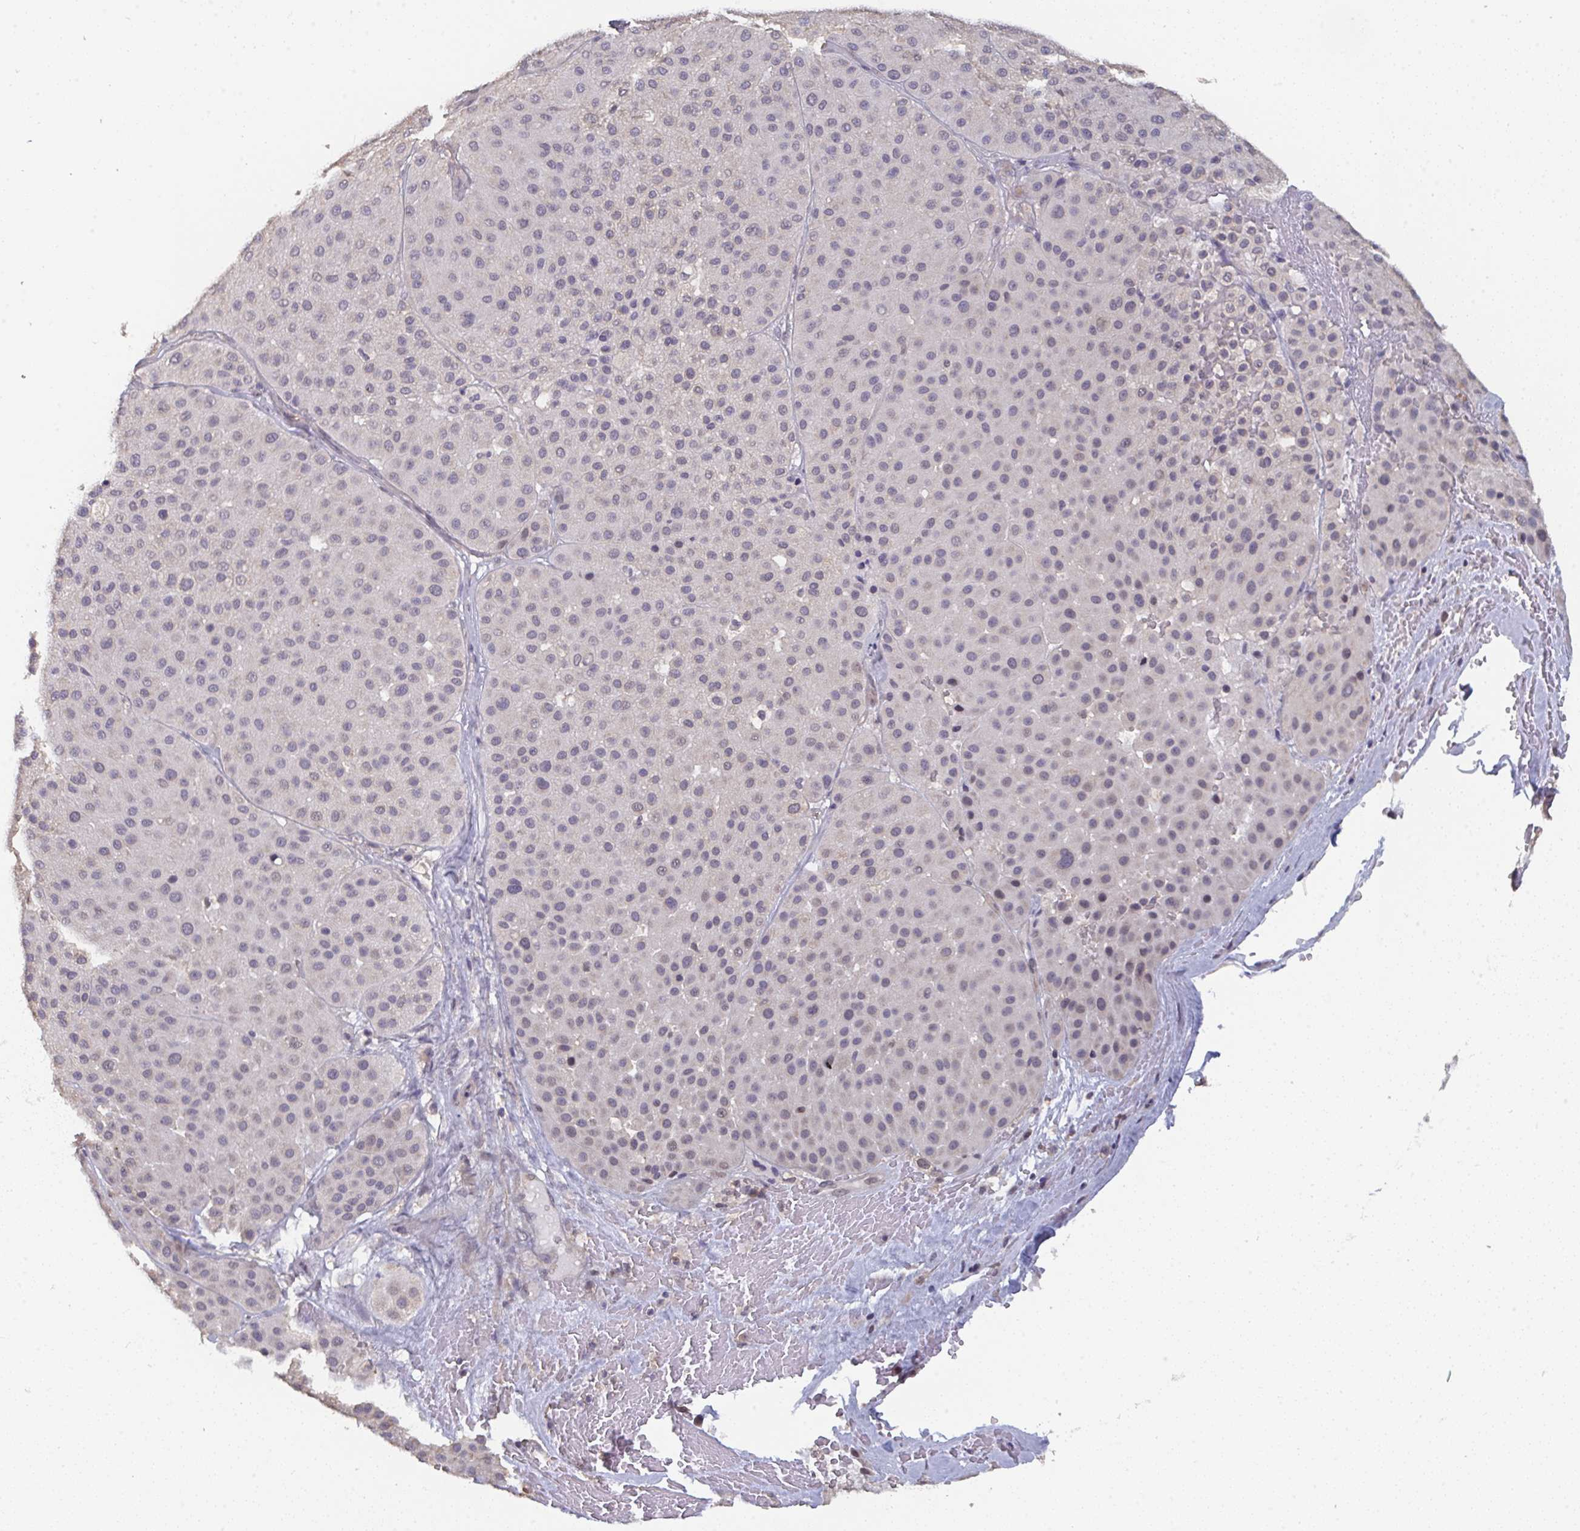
{"staining": {"intensity": "negative", "quantity": "none", "location": "none"}, "tissue": "melanoma", "cell_type": "Tumor cells", "image_type": "cancer", "snomed": [{"axis": "morphology", "description": "Malignant melanoma, Metastatic site"}, {"axis": "topography", "description": "Smooth muscle"}], "caption": "There is no significant expression in tumor cells of malignant melanoma (metastatic site).", "gene": "LIX1", "patient": {"sex": "male", "age": 41}}